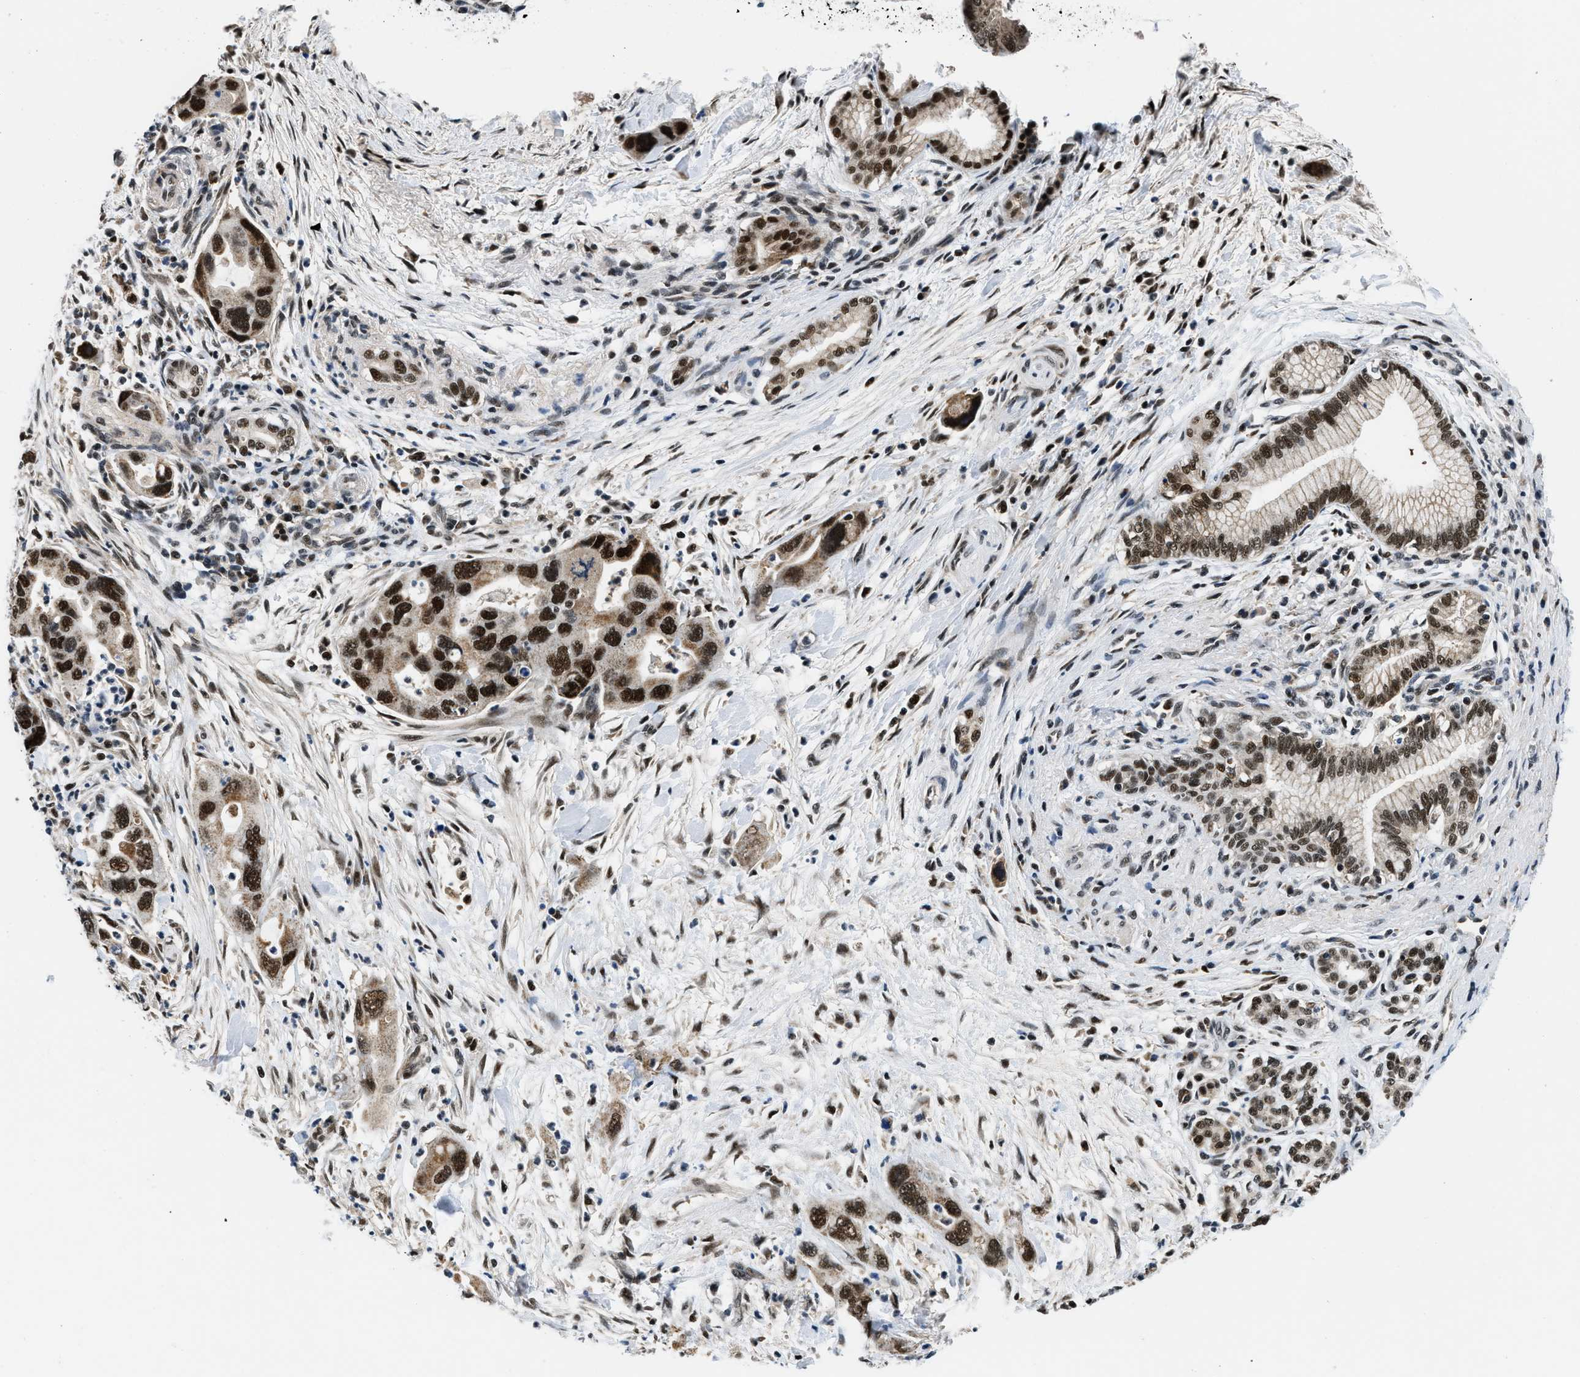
{"staining": {"intensity": "strong", "quantity": ">75%", "location": "nuclear"}, "tissue": "pancreatic cancer", "cell_type": "Tumor cells", "image_type": "cancer", "snomed": [{"axis": "morphology", "description": "Normal tissue, NOS"}, {"axis": "morphology", "description": "Adenocarcinoma, NOS"}, {"axis": "topography", "description": "Pancreas"}], "caption": "High-magnification brightfield microscopy of pancreatic adenocarcinoma stained with DAB (3,3'-diaminobenzidine) (brown) and counterstained with hematoxylin (blue). tumor cells exhibit strong nuclear expression is identified in approximately>75% of cells. The protein is stained brown, and the nuclei are stained in blue (DAB IHC with brightfield microscopy, high magnification).", "gene": "KDM3B", "patient": {"sex": "female", "age": 71}}